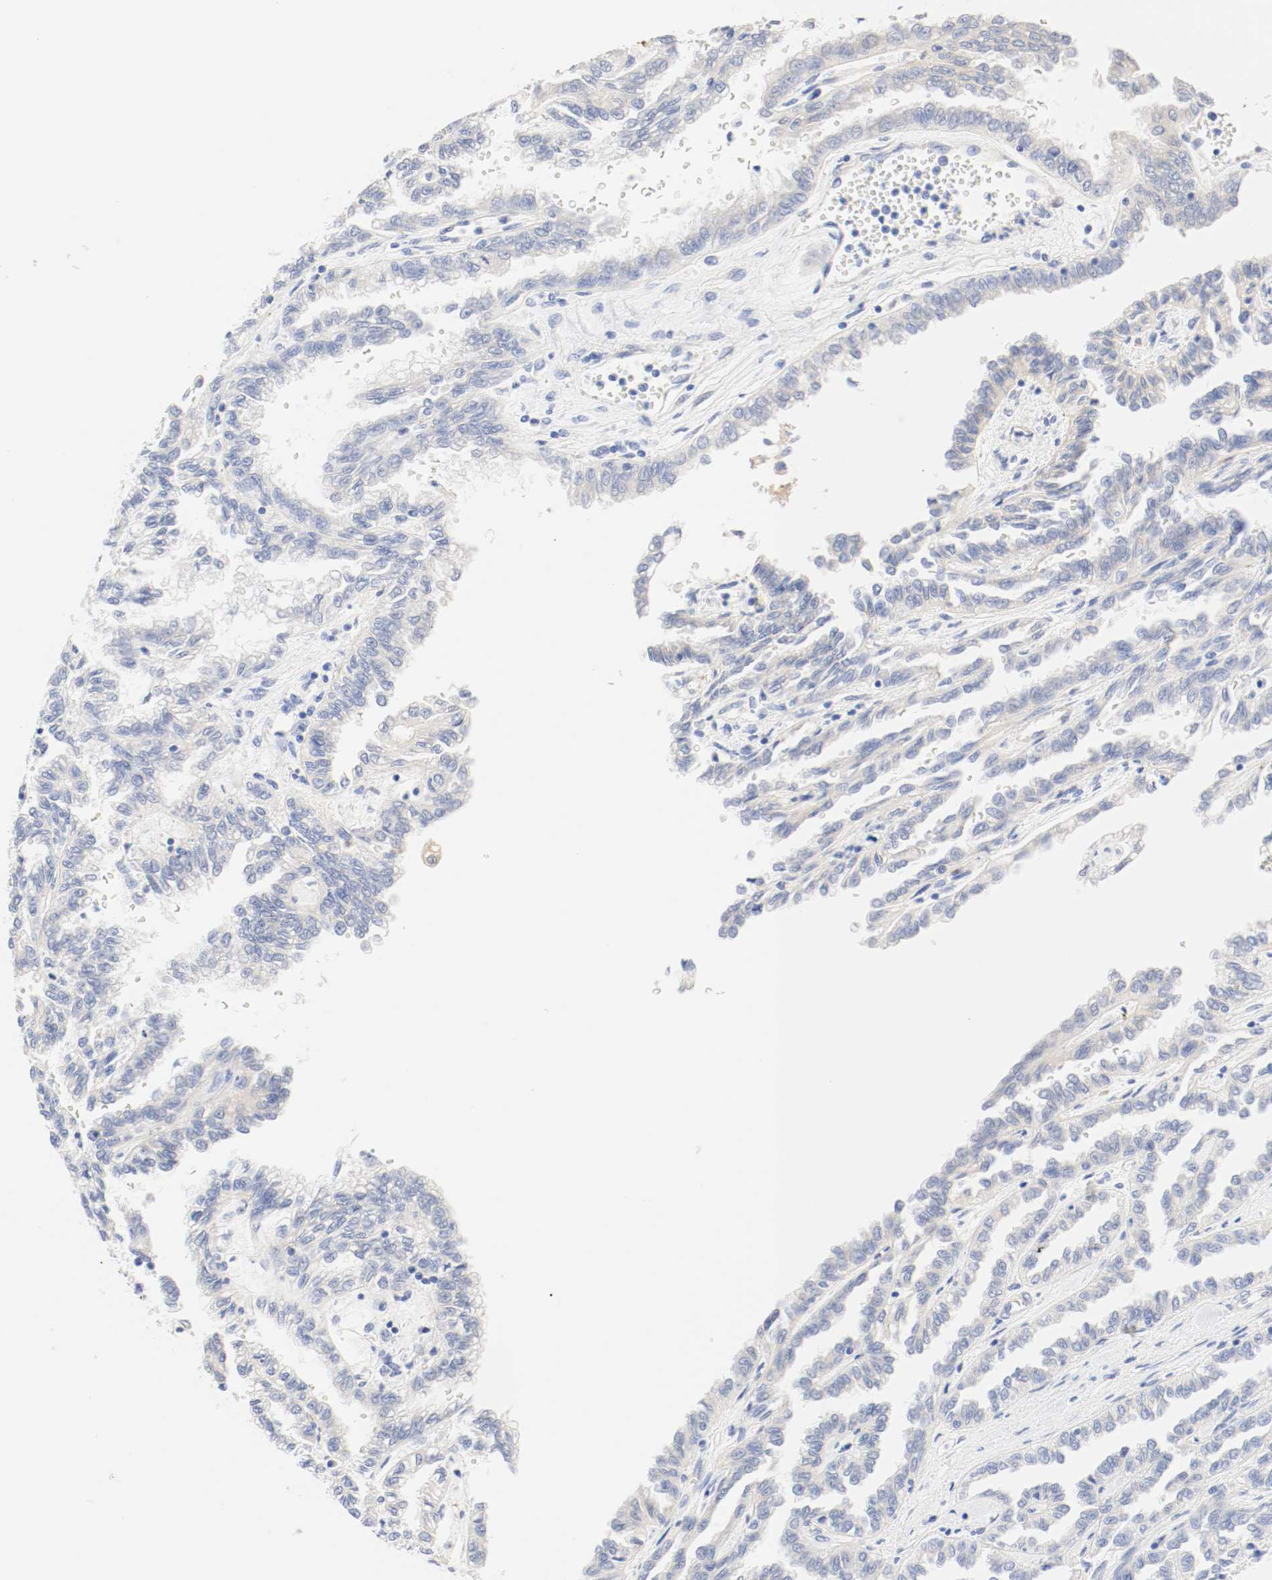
{"staining": {"intensity": "negative", "quantity": "none", "location": "none"}, "tissue": "renal cancer", "cell_type": "Tumor cells", "image_type": "cancer", "snomed": [{"axis": "morphology", "description": "Inflammation, NOS"}, {"axis": "morphology", "description": "Adenocarcinoma, NOS"}, {"axis": "topography", "description": "Kidney"}], "caption": "High magnification brightfield microscopy of adenocarcinoma (renal) stained with DAB (brown) and counterstained with hematoxylin (blue): tumor cells show no significant expression.", "gene": "GIT1", "patient": {"sex": "male", "age": 68}}